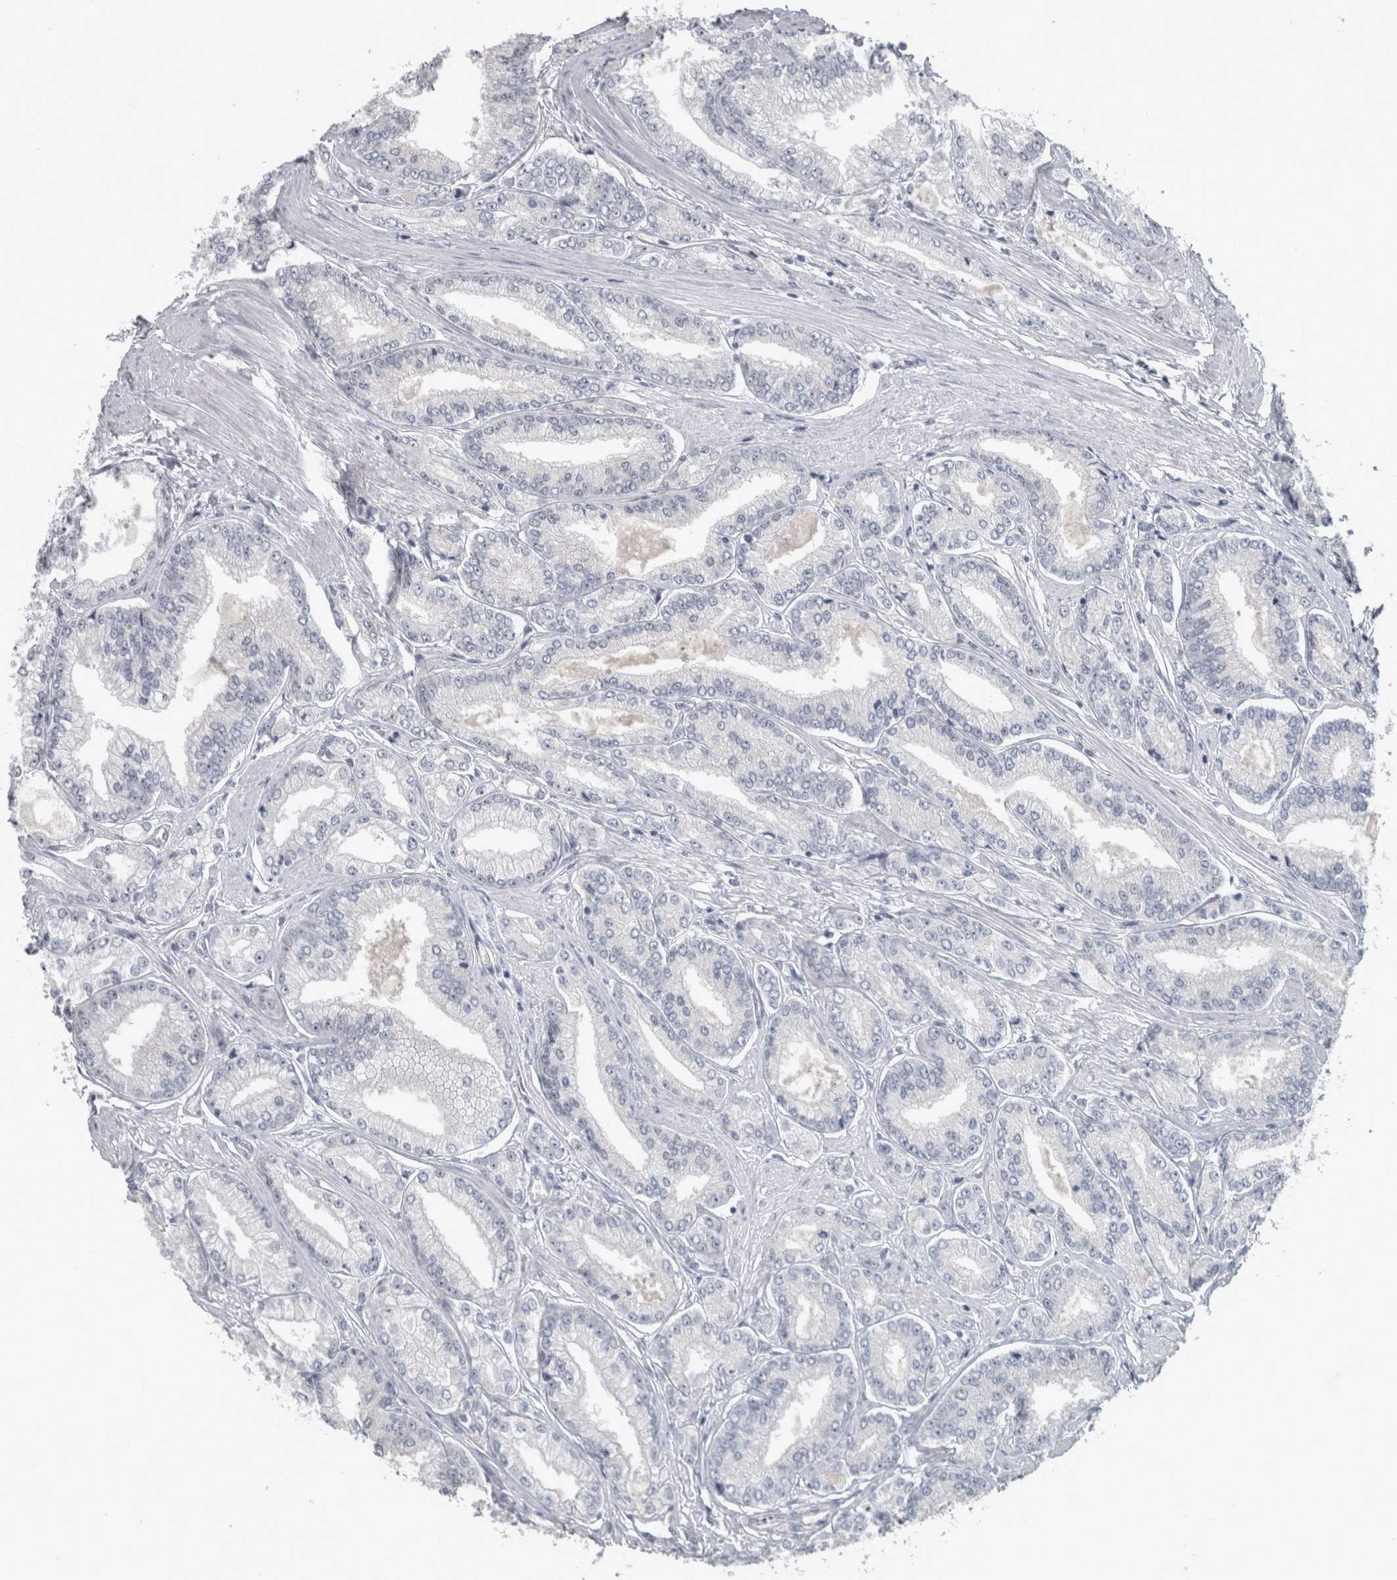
{"staining": {"intensity": "negative", "quantity": "none", "location": "none"}, "tissue": "prostate cancer", "cell_type": "Tumor cells", "image_type": "cancer", "snomed": [{"axis": "morphology", "description": "Adenocarcinoma, Low grade"}, {"axis": "topography", "description": "Prostate"}], "caption": "Adenocarcinoma (low-grade) (prostate) stained for a protein using immunohistochemistry (IHC) demonstrates no expression tumor cells.", "gene": "NAPRT", "patient": {"sex": "male", "age": 52}}